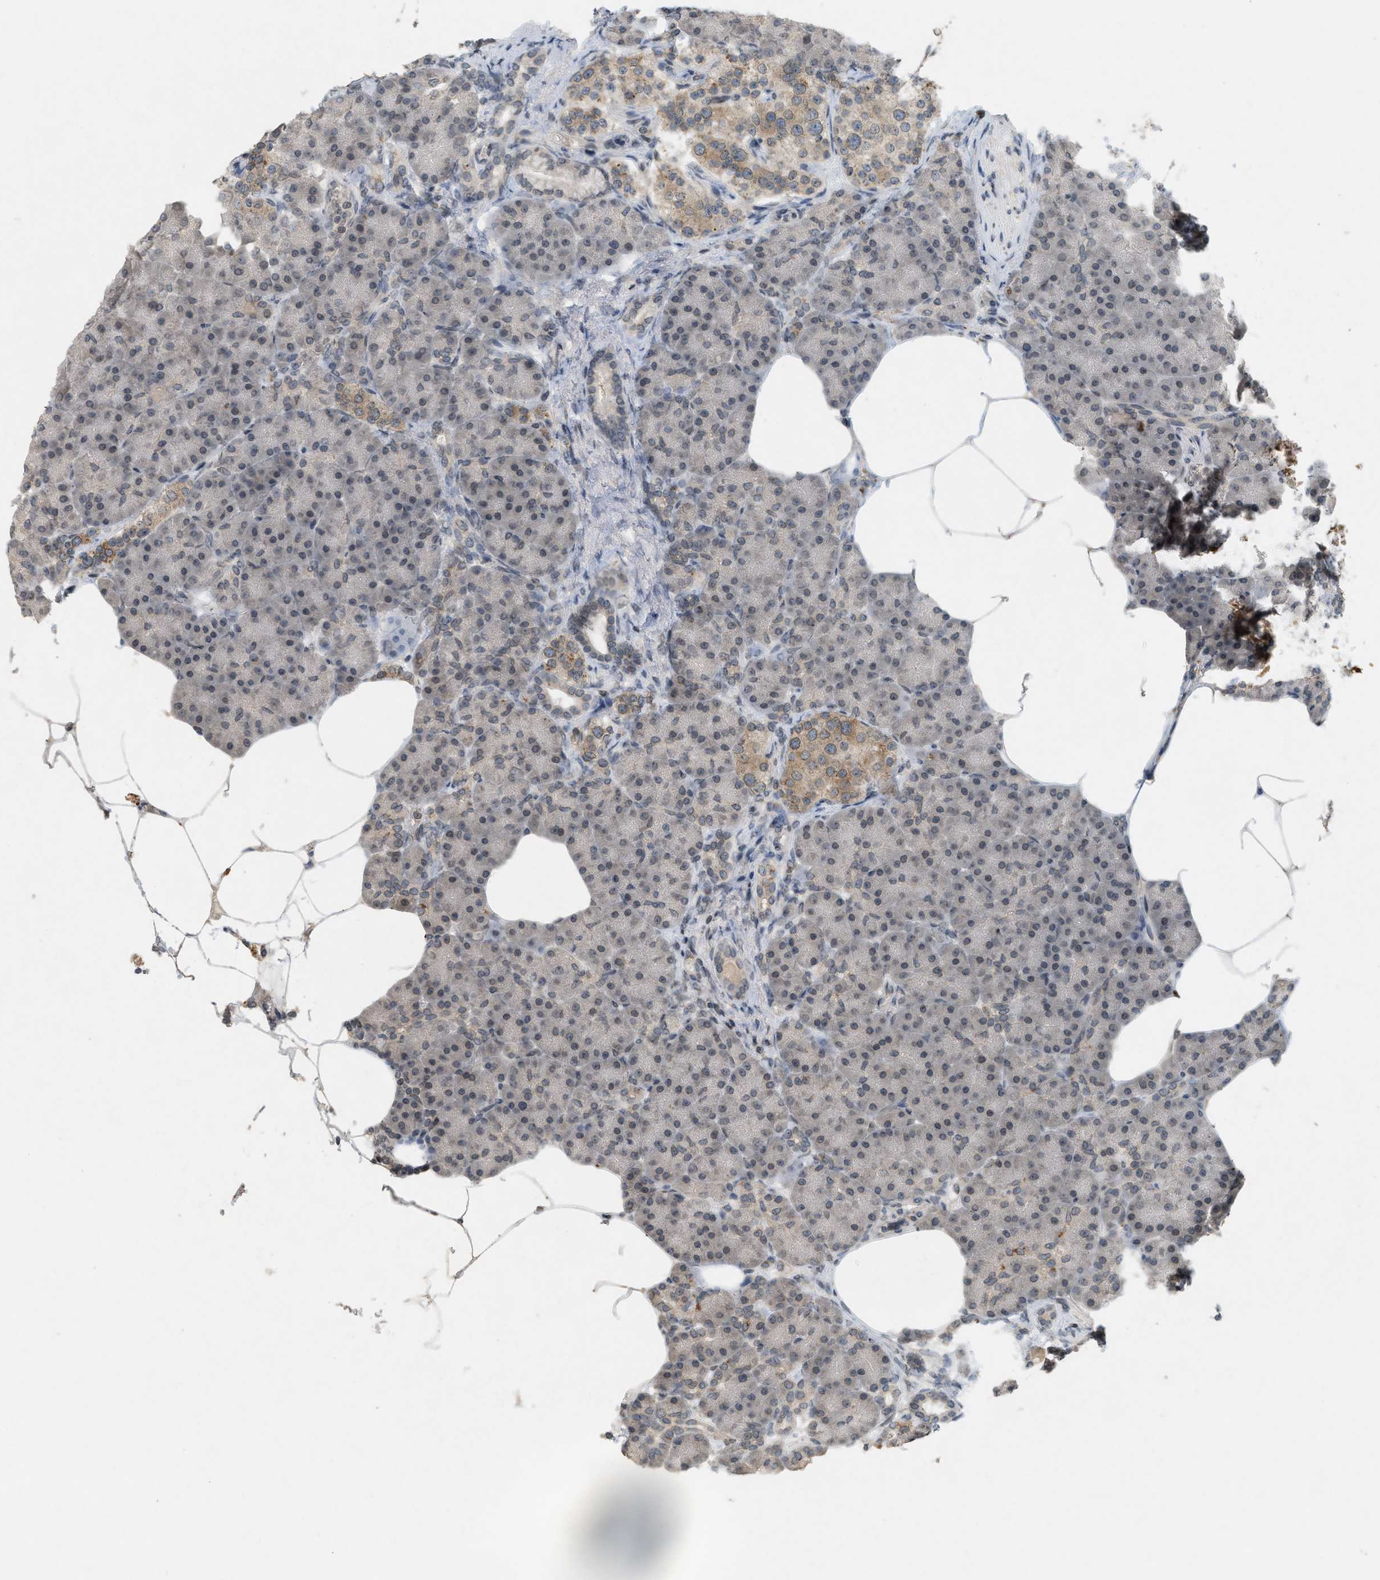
{"staining": {"intensity": "weak", "quantity": "25%-75%", "location": "cytoplasmic/membranous,nuclear"}, "tissue": "pancreas", "cell_type": "Exocrine glandular cells", "image_type": "normal", "snomed": [{"axis": "morphology", "description": "Normal tissue, NOS"}, {"axis": "topography", "description": "Pancreas"}], "caption": "Exocrine glandular cells show low levels of weak cytoplasmic/membranous,nuclear expression in approximately 25%-75% of cells in benign human pancreas.", "gene": "ABHD6", "patient": {"sex": "female", "age": 70}}